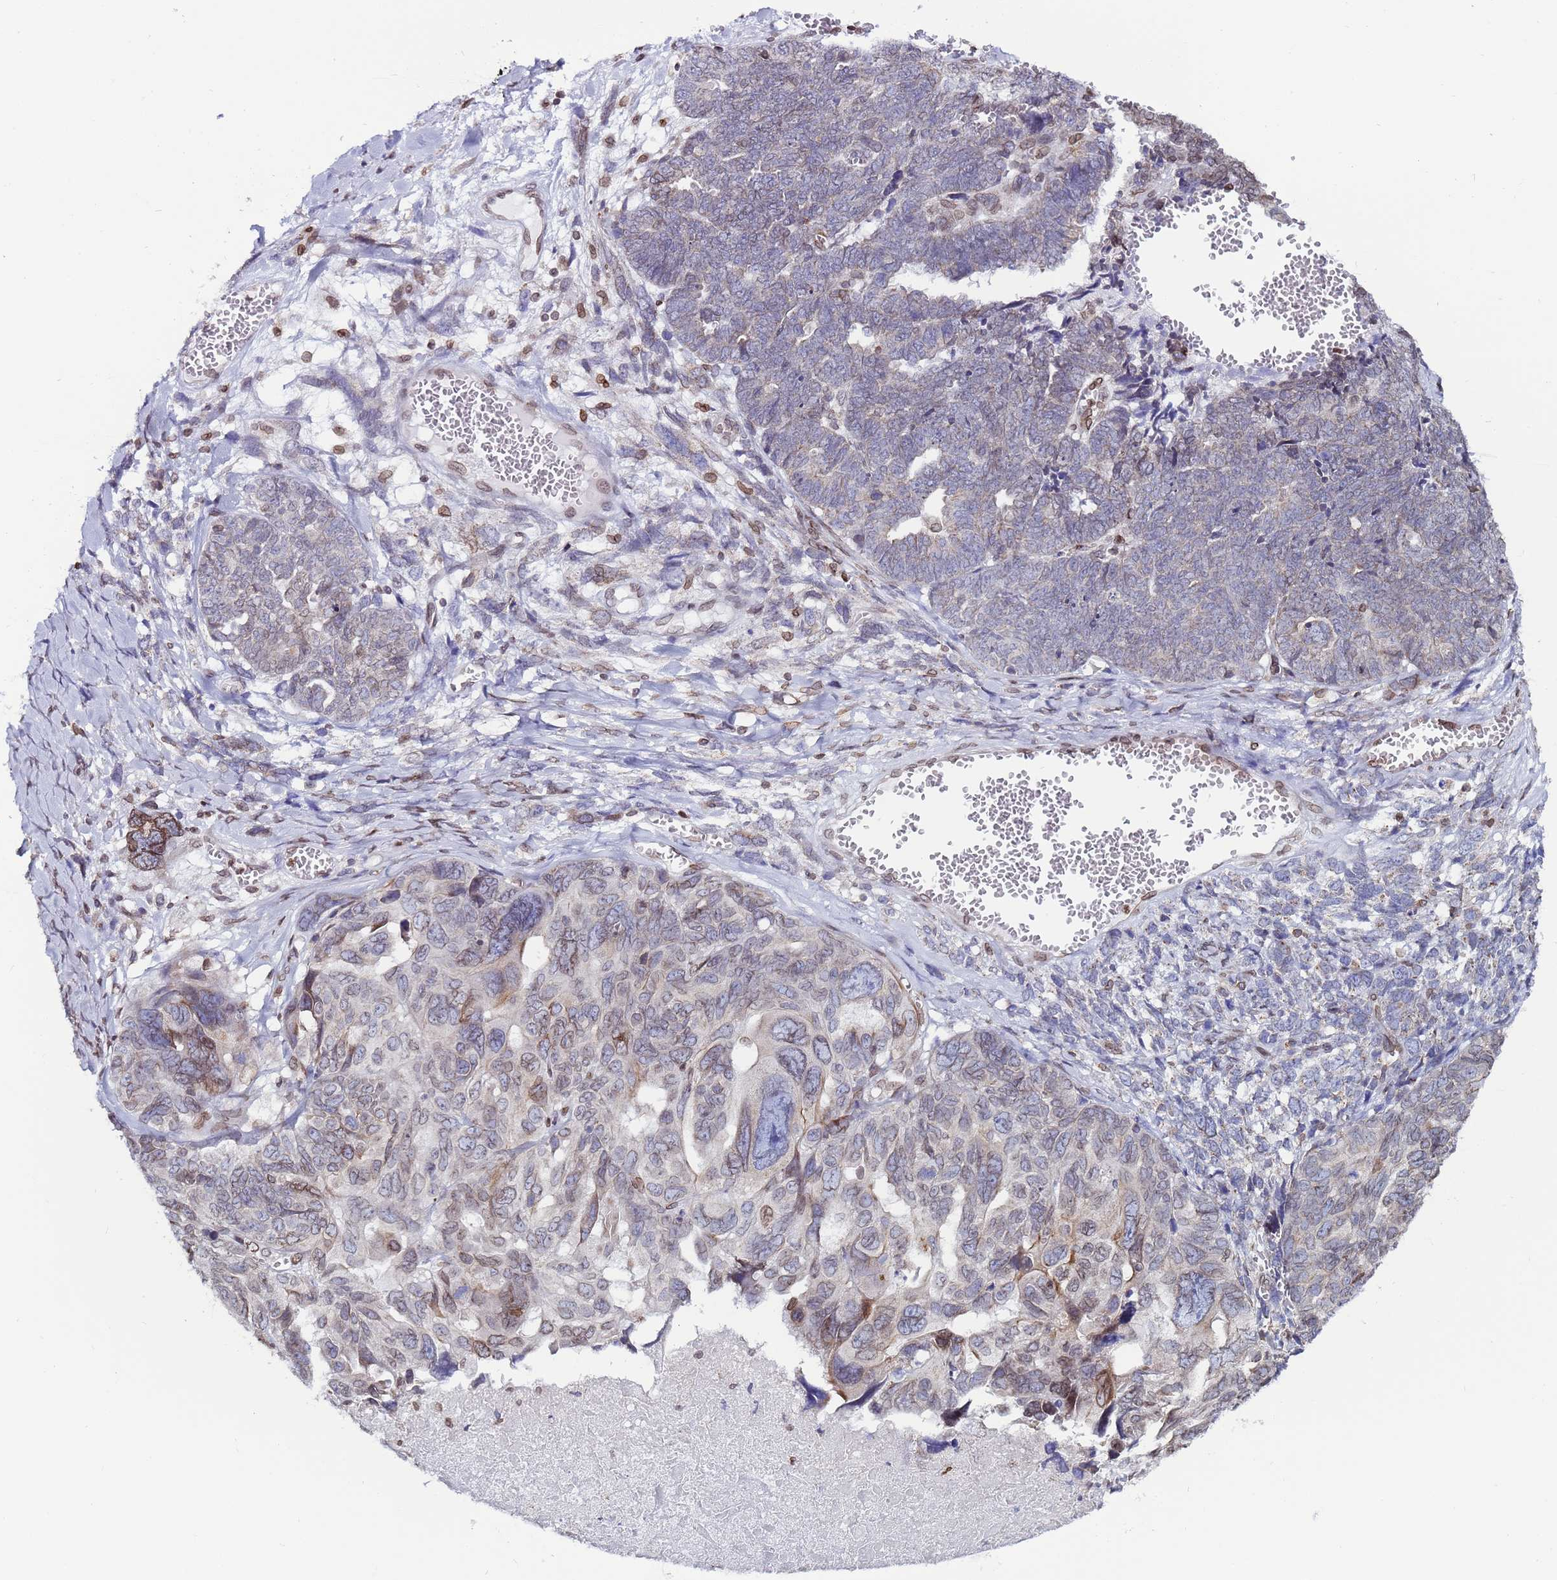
{"staining": {"intensity": "moderate", "quantity": "<25%", "location": "nuclear"}, "tissue": "ovarian cancer", "cell_type": "Tumor cells", "image_type": "cancer", "snomed": [{"axis": "morphology", "description": "Cystadenocarcinoma, serous, NOS"}, {"axis": "topography", "description": "Ovary"}], "caption": "Moderate nuclear protein positivity is identified in approximately <25% of tumor cells in ovarian cancer.", "gene": "TOR1AIP1", "patient": {"sex": "female", "age": 79}}